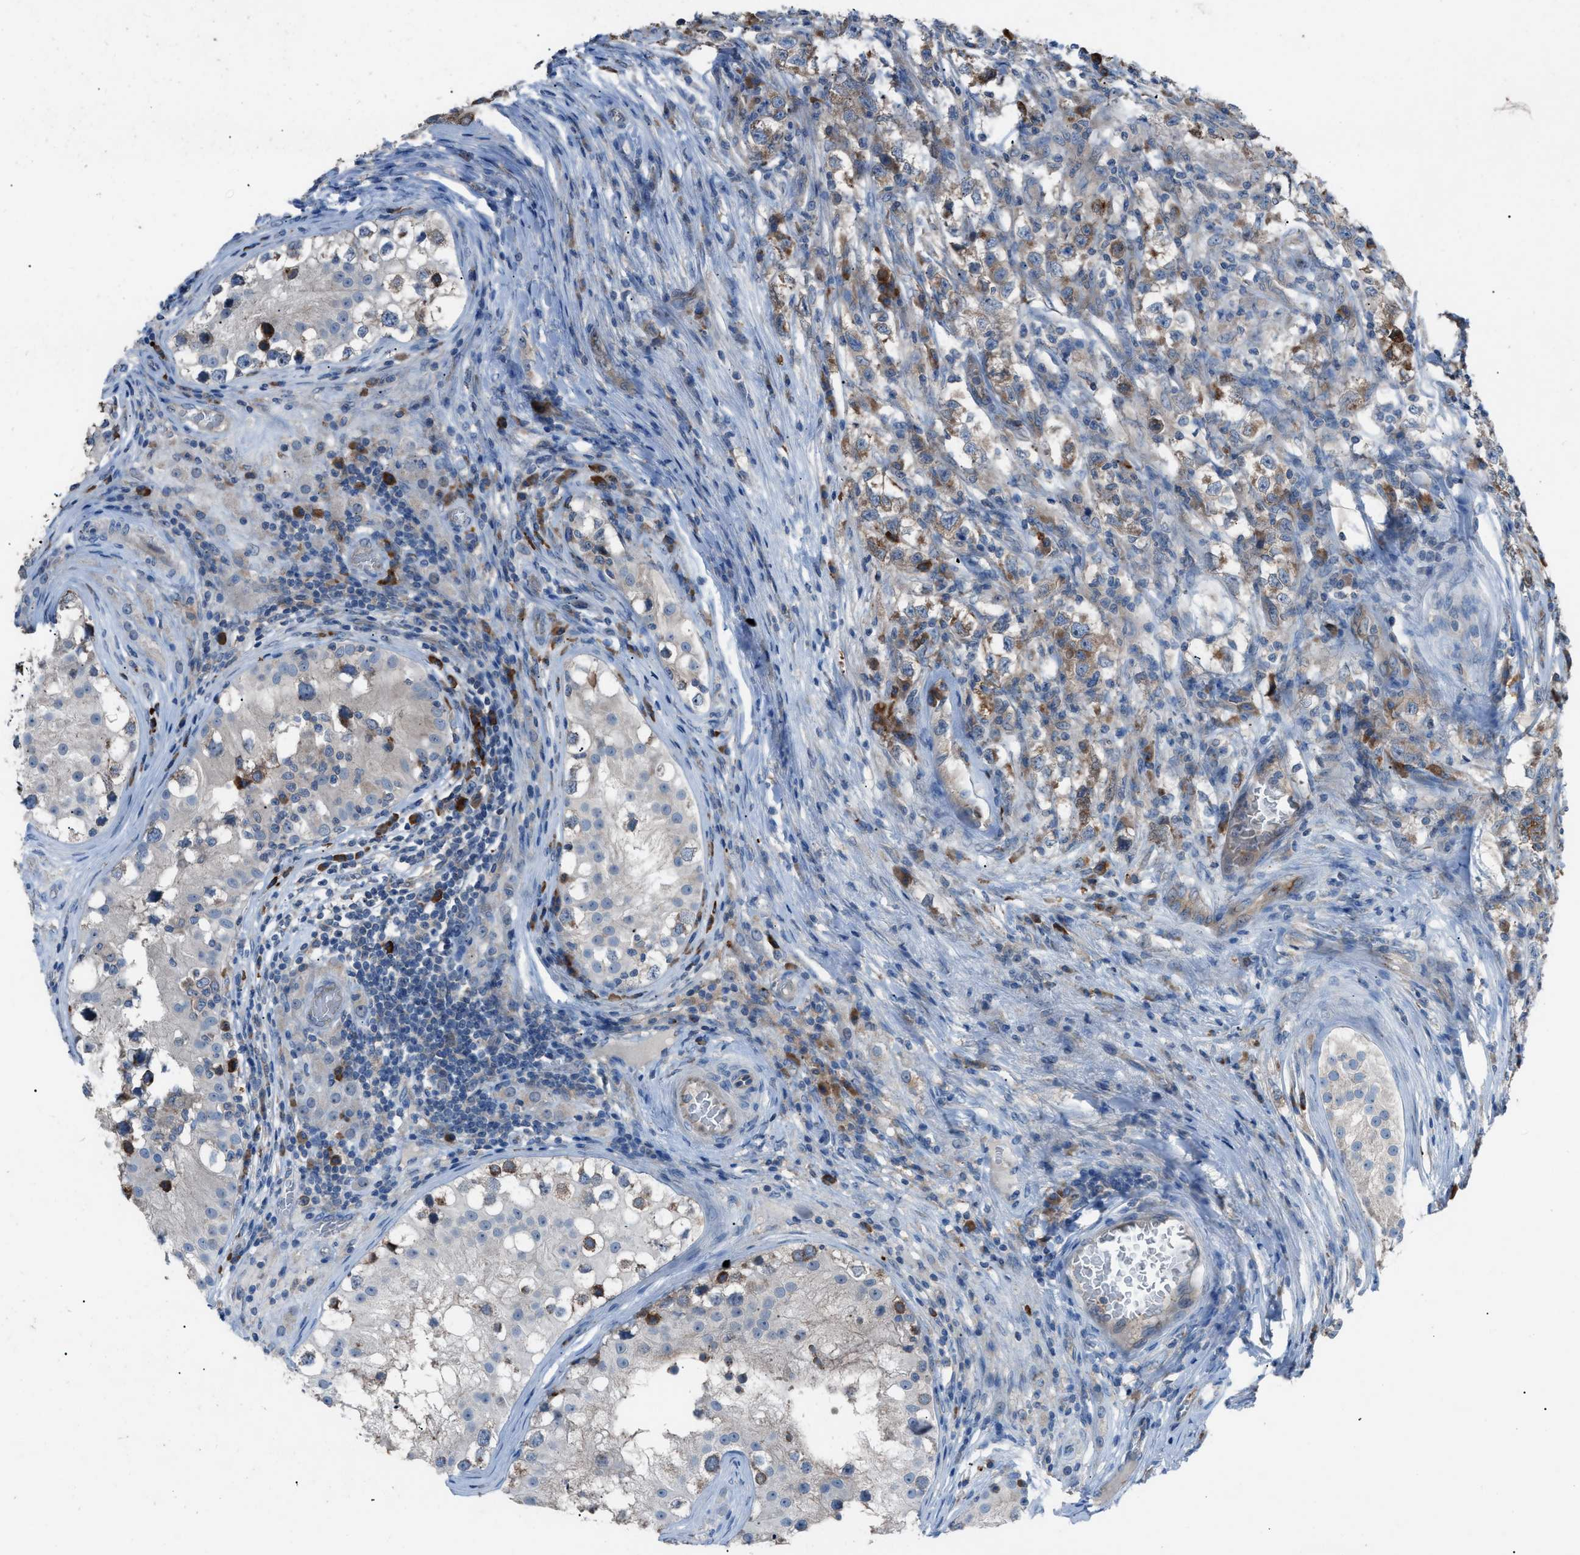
{"staining": {"intensity": "moderate", "quantity": ">75%", "location": "cytoplasmic/membranous"}, "tissue": "testis cancer", "cell_type": "Tumor cells", "image_type": "cancer", "snomed": [{"axis": "morphology", "description": "Carcinoma, Embryonal, NOS"}, {"axis": "topography", "description": "Testis"}], "caption": "An IHC micrograph of neoplastic tissue is shown. Protein staining in brown shows moderate cytoplasmic/membranous positivity in testis embryonal carcinoma within tumor cells. The staining was performed using DAB (3,3'-diaminobenzidine), with brown indicating positive protein expression. Nuclei are stained blue with hematoxylin.", "gene": "HEG1", "patient": {"sex": "male", "age": 21}}